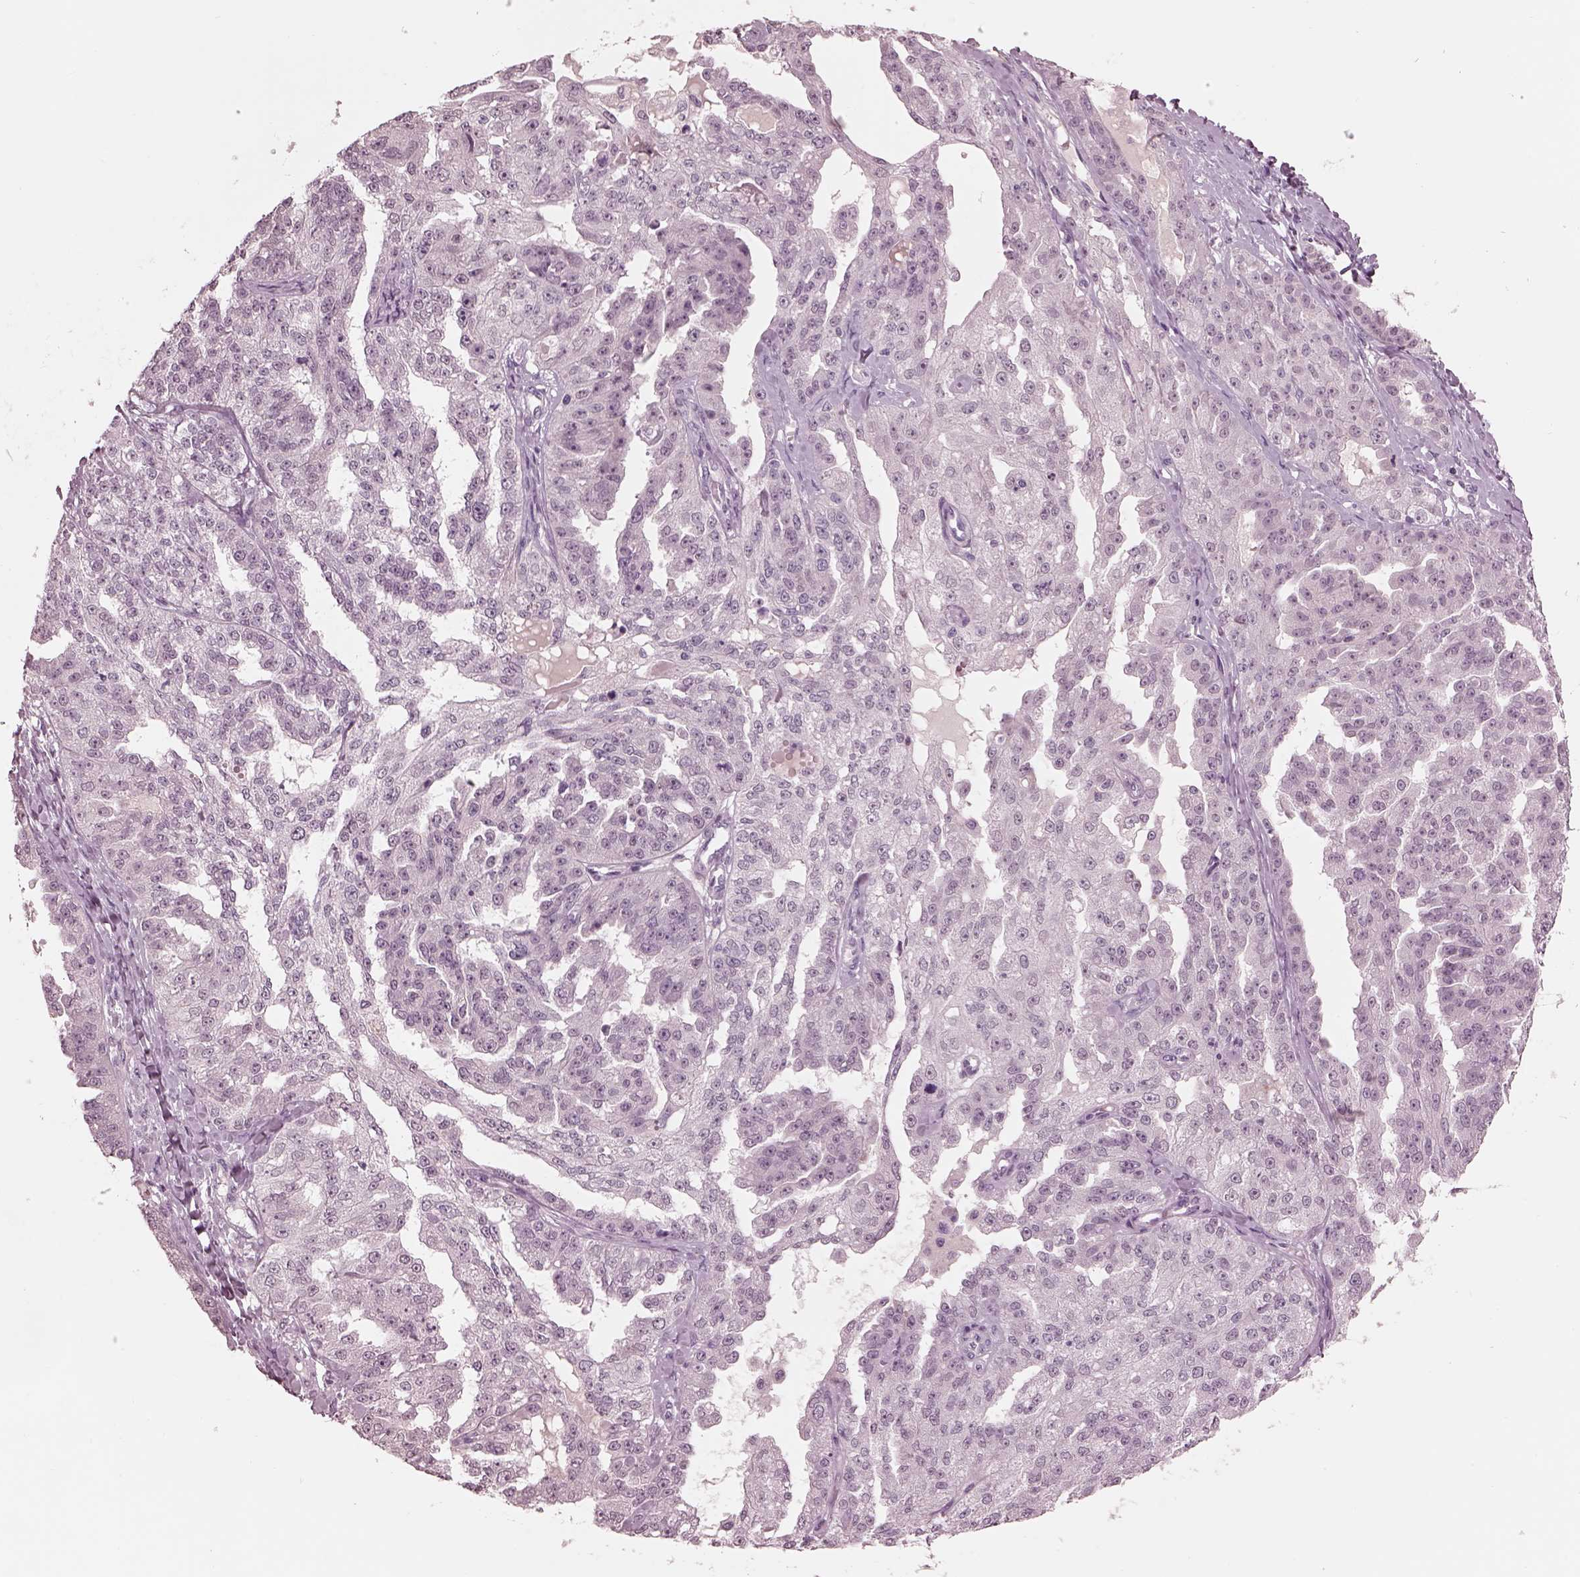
{"staining": {"intensity": "negative", "quantity": "none", "location": "none"}, "tissue": "ovarian cancer", "cell_type": "Tumor cells", "image_type": "cancer", "snomed": [{"axis": "morphology", "description": "Cystadenocarcinoma, serous, NOS"}, {"axis": "topography", "description": "Ovary"}], "caption": "Immunohistochemical staining of ovarian cancer (serous cystadenocarcinoma) displays no significant positivity in tumor cells.", "gene": "GARIN4", "patient": {"sex": "female", "age": 58}}